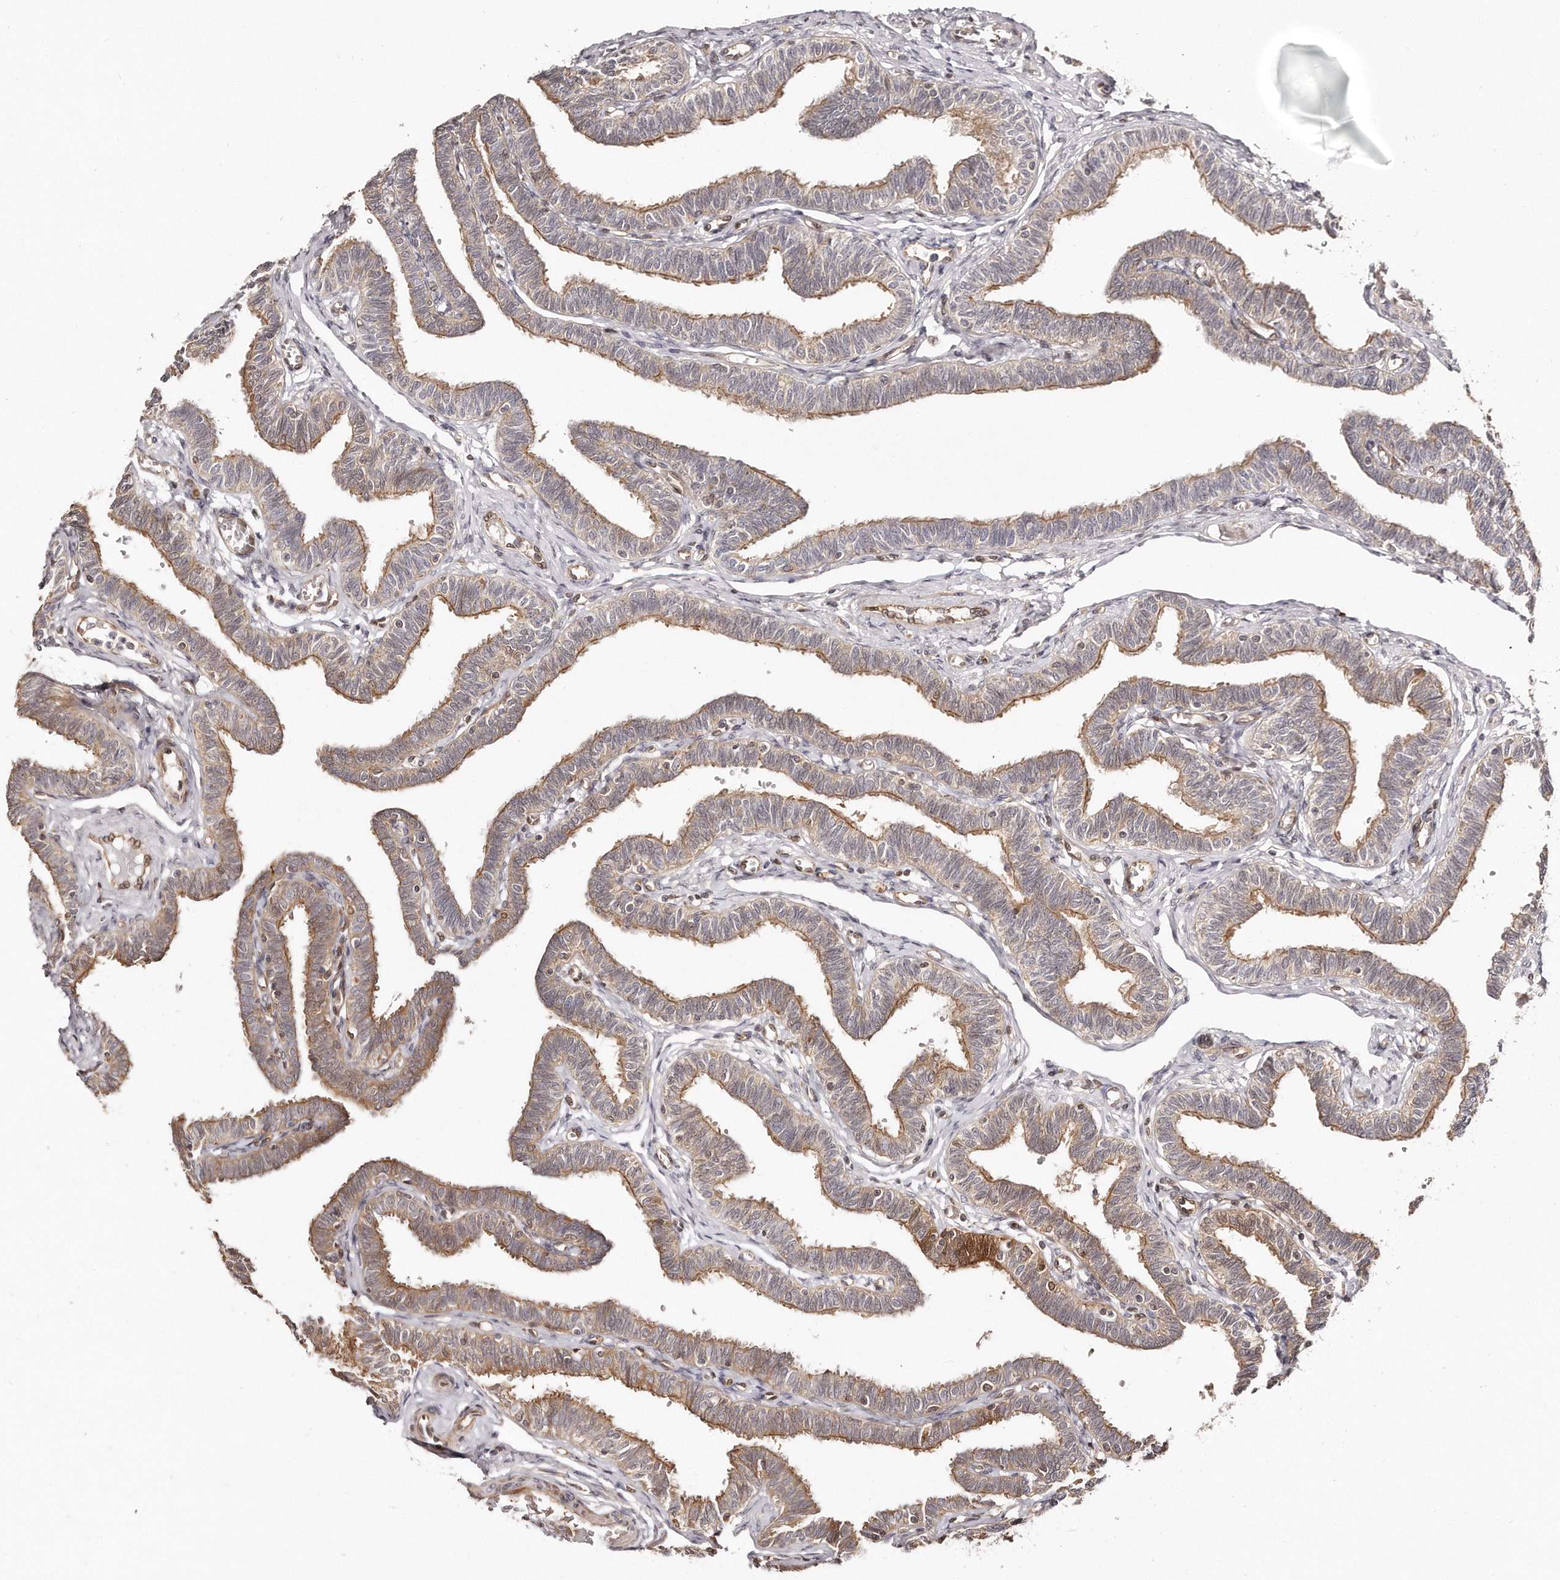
{"staining": {"intensity": "moderate", "quantity": ">75%", "location": "cytoplasmic/membranous"}, "tissue": "fallopian tube", "cell_type": "Glandular cells", "image_type": "normal", "snomed": [{"axis": "morphology", "description": "Normal tissue, NOS"}, {"axis": "topography", "description": "Fallopian tube"}, {"axis": "topography", "description": "Ovary"}], "caption": "Moderate cytoplasmic/membranous staining for a protein is appreciated in approximately >75% of glandular cells of normal fallopian tube using immunohistochemistry (IHC).", "gene": "GBP4", "patient": {"sex": "female", "age": 23}}